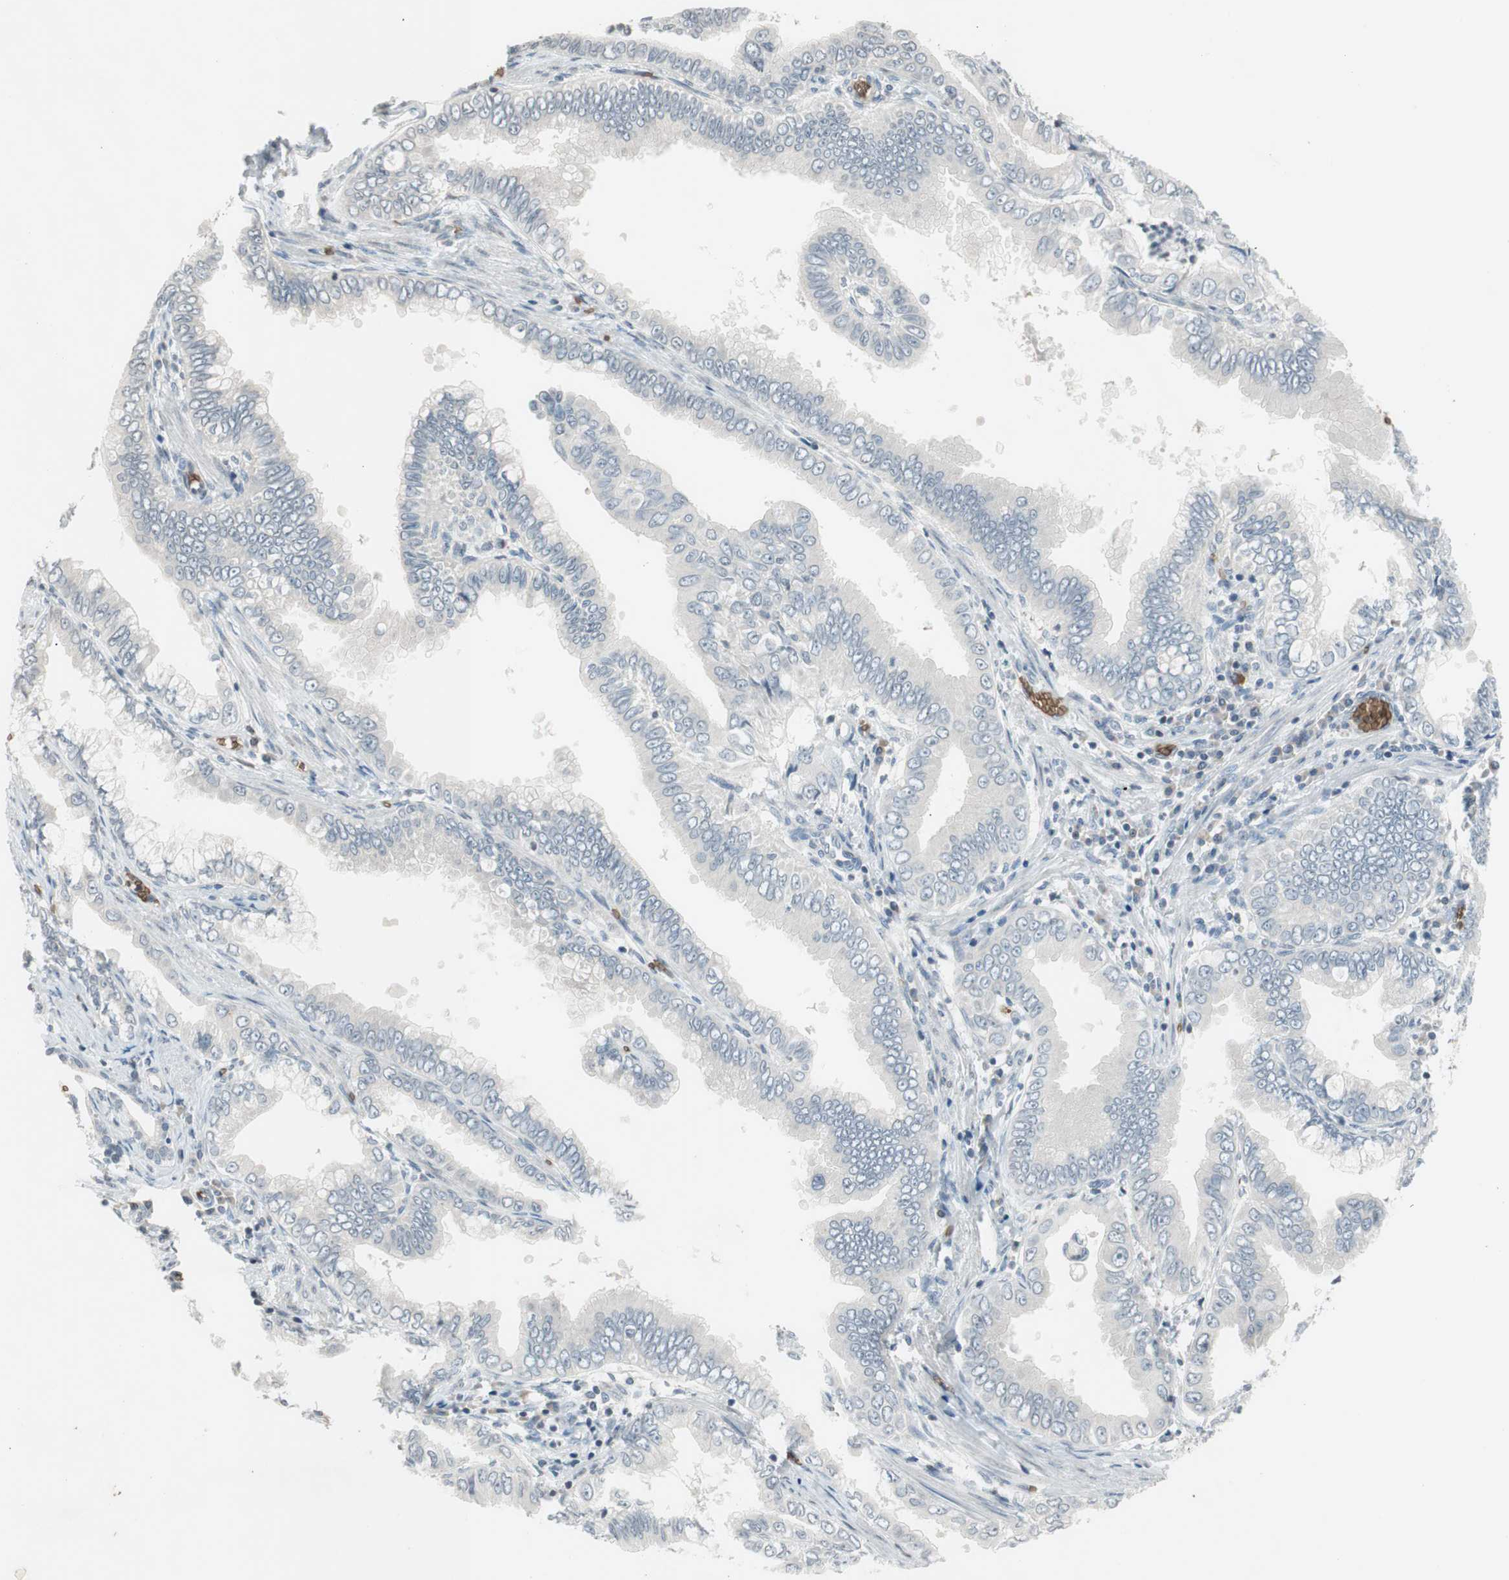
{"staining": {"intensity": "negative", "quantity": "none", "location": "none"}, "tissue": "pancreatic cancer", "cell_type": "Tumor cells", "image_type": "cancer", "snomed": [{"axis": "morphology", "description": "Normal tissue, NOS"}, {"axis": "topography", "description": "Lymph node"}], "caption": "Pancreatic cancer was stained to show a protein in brown. There is no significant expression in tumor cells.", "gene": "GYPC", "patient": {"sex": "male", "age": 50}}